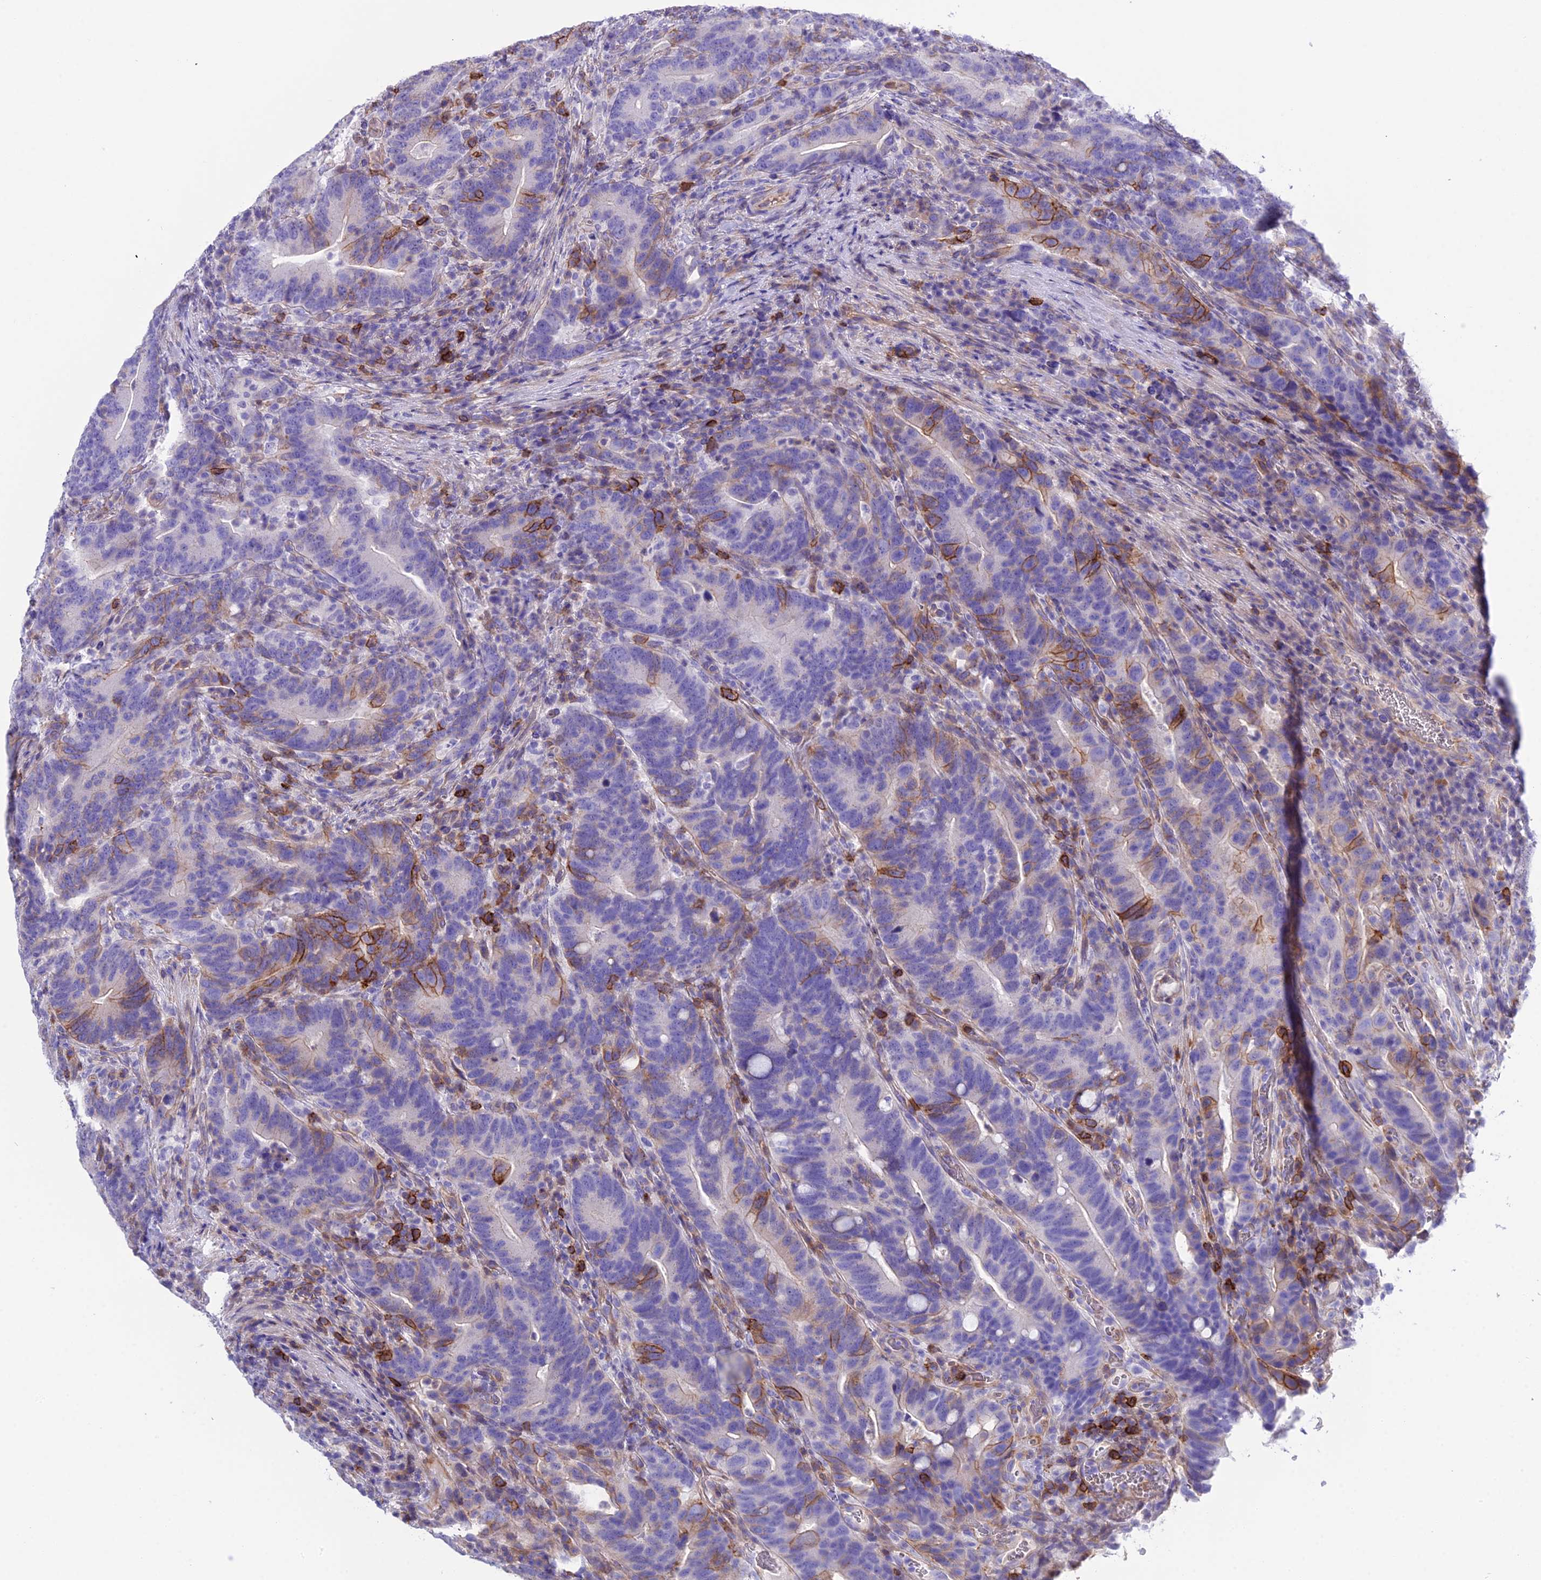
{"staining": {"intensity": "strong", "quantity": "<25%", "location": "cytoplasmic/membranous"}, "tissue": "colorectal cancer", "cell_type": "Tumor cells", "image_type": "cancer", "snomed": [{"axis": "morphology", "description": "Adenocarcinoma, NOS"}, {"axis": "topography", "description": "Colon"}], "caption": "A photomicrograph of human colorectal adenocarcinoma stained for a protein reveals strong cytoplasmic/membranous brown staining in tumor cells.", "gene": "OR1Q1", "patient": {"sex": "female", "age": 66}}